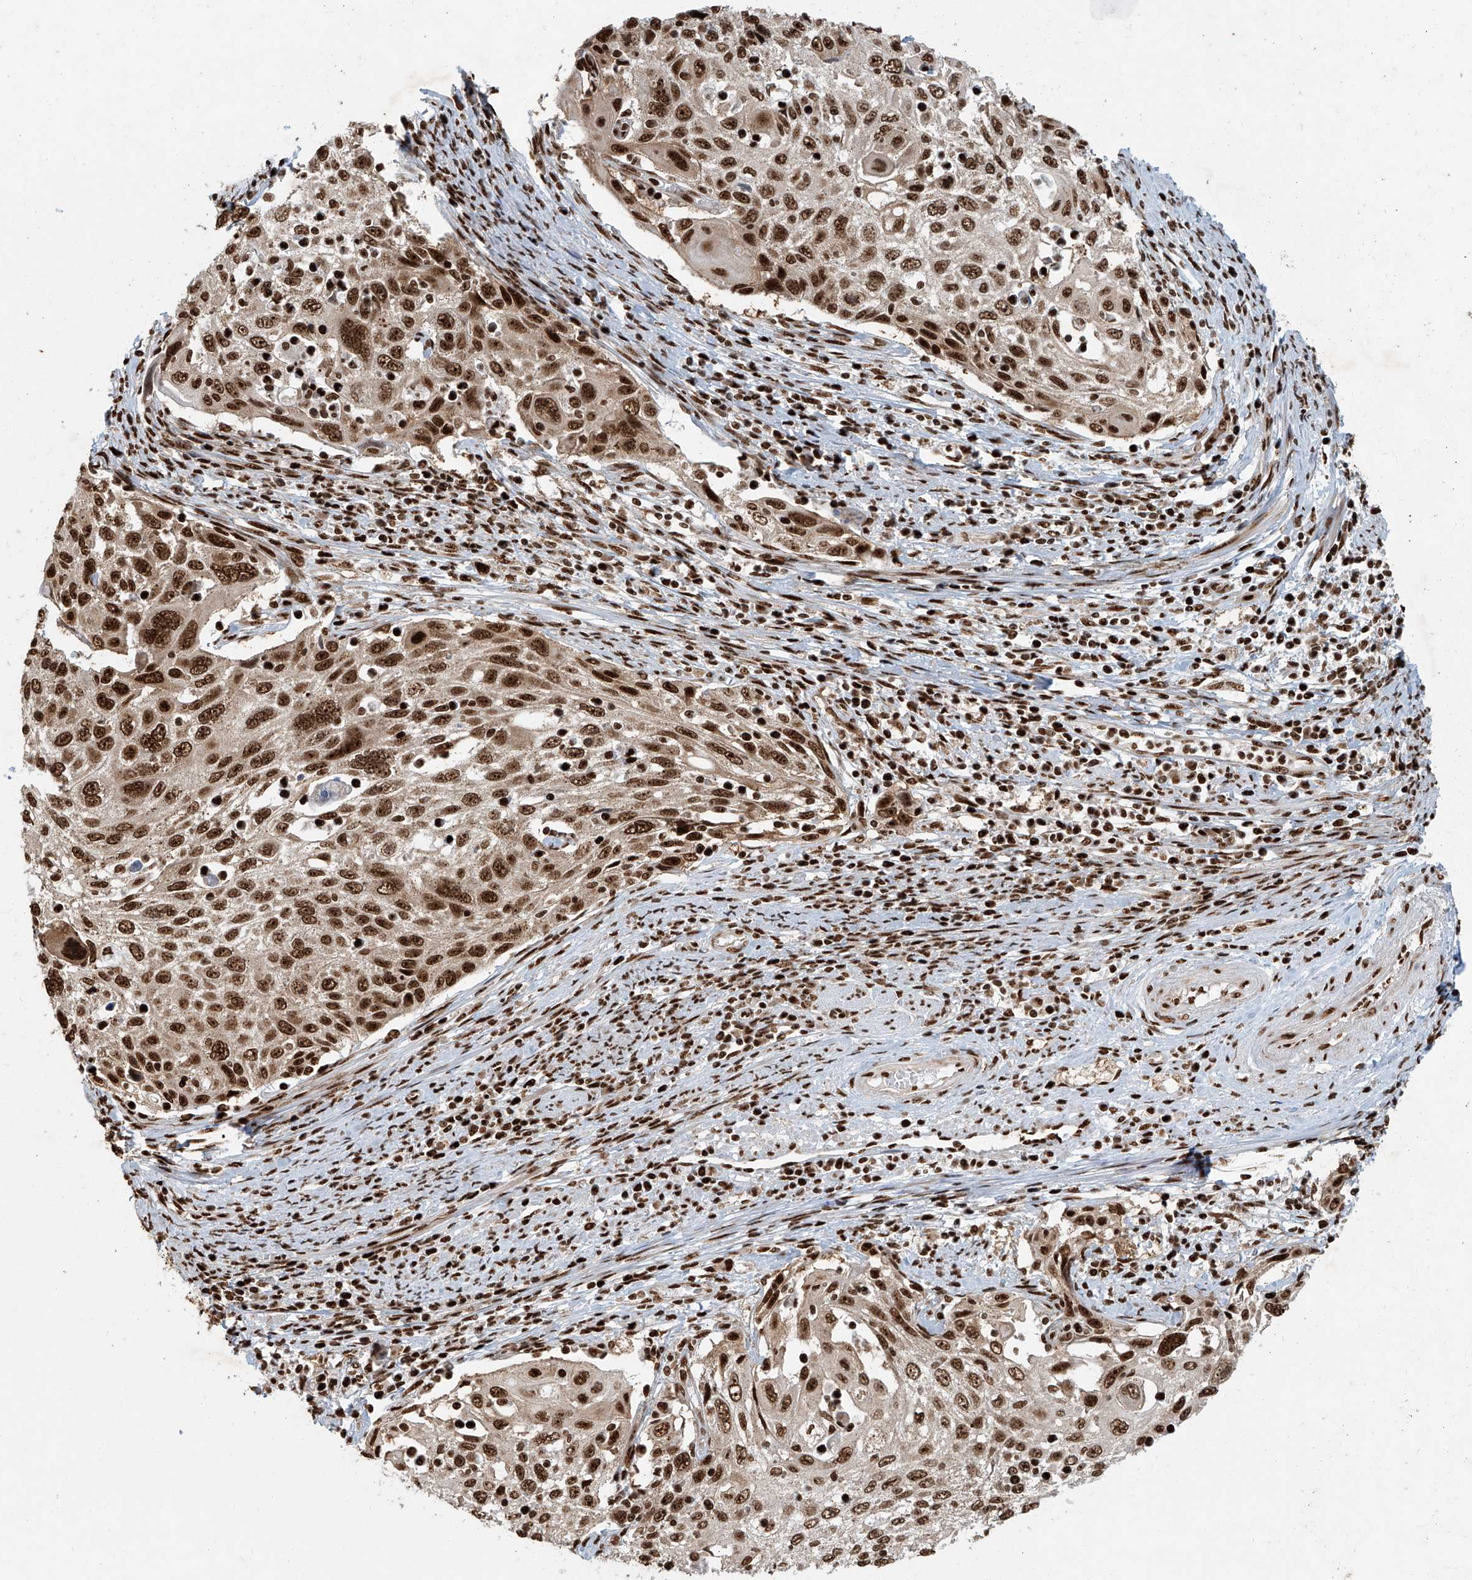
{"staining": {"intensity": "strong", "quantity": ">75%", "location": "nuclear"}, "tissue": "cervical cancer", "cell_type": "Tumor cells", "image_type": "cancer", "snomed": [{"axis": "morphology", "description": "Squamous cell carcinoma, NOS"}, {"axis": "topography", "description": "Cervix"}], "caption": "Approximately >75% of tumor cells in squamous cell carcinoma (cervical) demonstrate strong nuclear protein expression as visualized by brown immunohistochemical staining.", "gene": "FAM193B", "patient": {"sex": "female", "age": 70}}